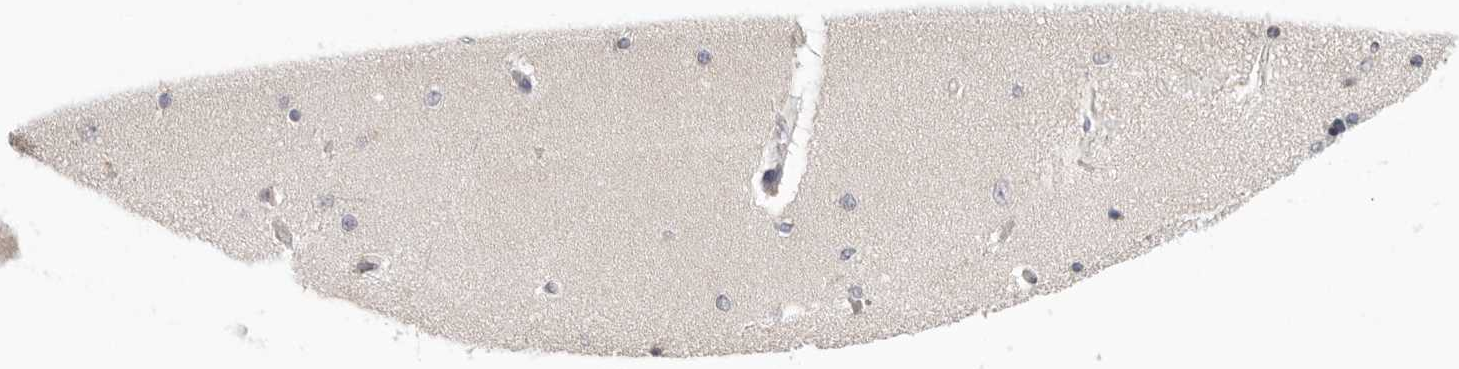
{"staining": {"intensity": "negative", "quantity": "none", "location": "none"}, "tissue": "hippocampus", "cell_type": "Glial cells", "image_type": "normal", "snomed": [{"axis": "morphology", "description": "Normal tissue, NOS"}, {"axis": "topography", "description": "Hippocampus"}], "caption": "Immunohistochemical staining of normal hippocampus demonstrates no significant expression in glial cells.", "gene": "STAB2", "patient": {"sex": "female", "age": 54}}